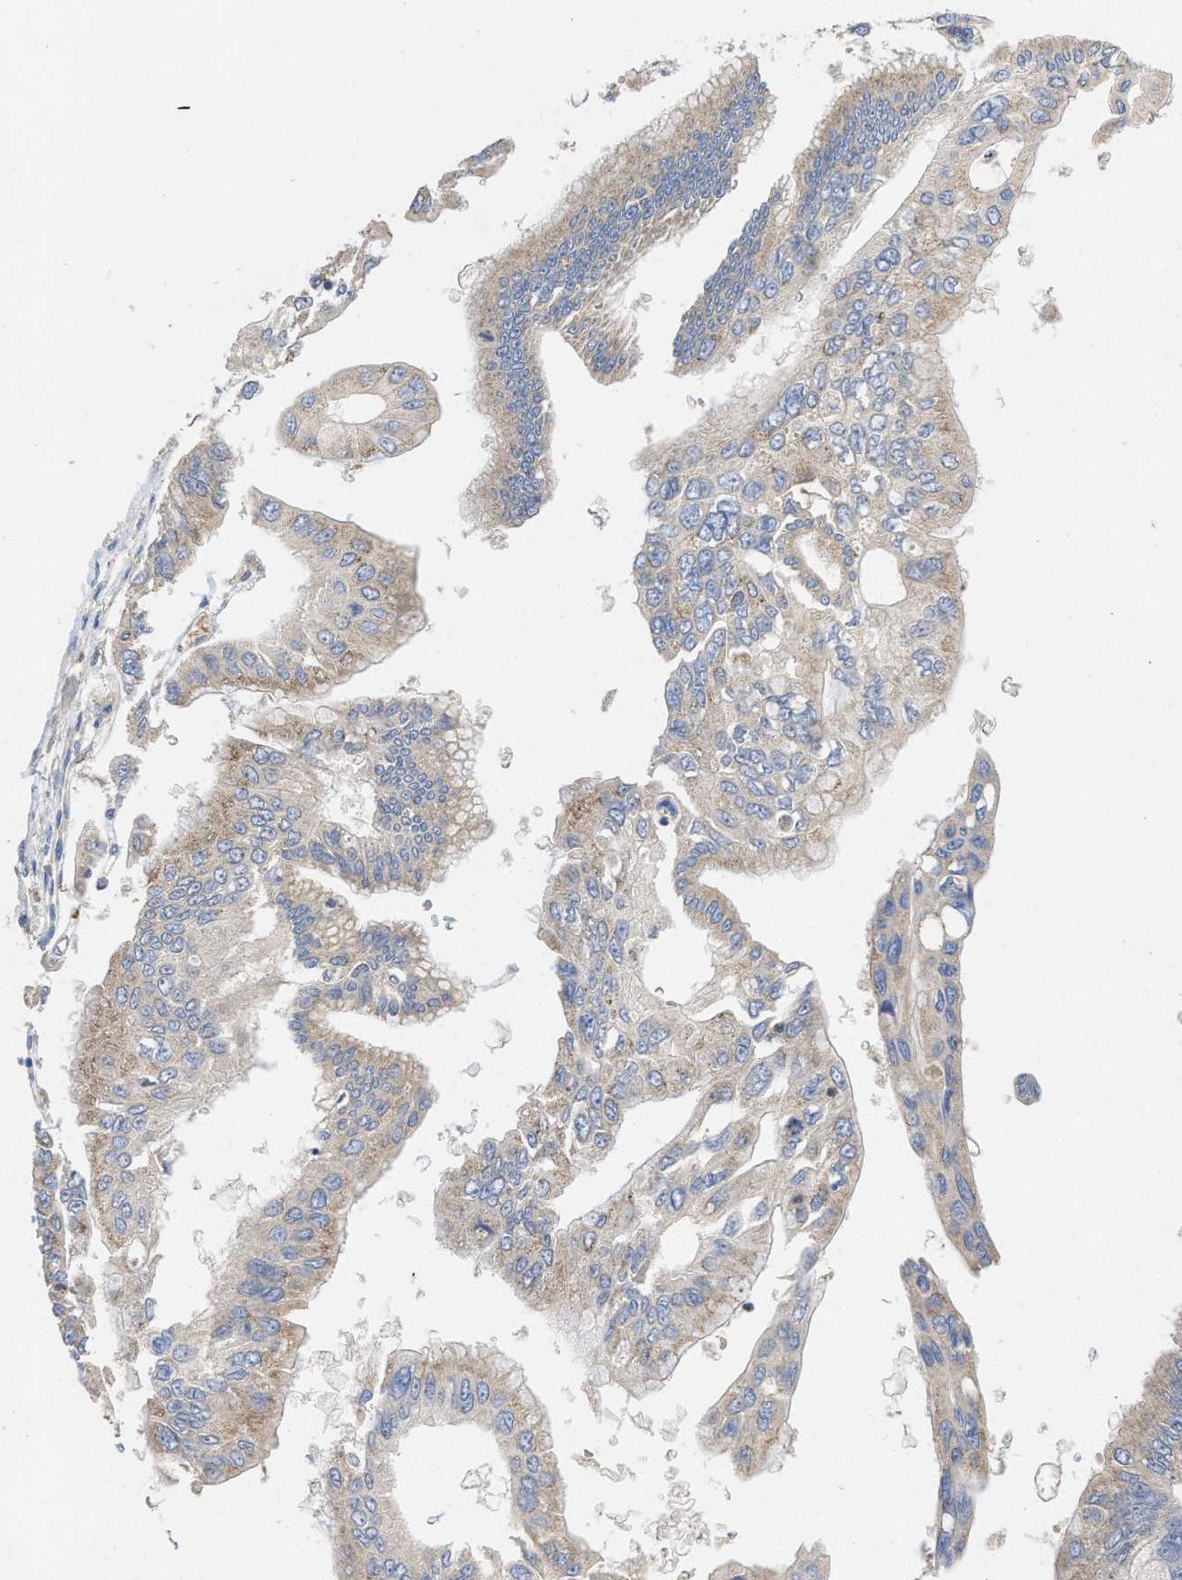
{"staining": {"intensity": "weak", "quantity": "25%-75%", "location": "cytoplasmic/membranous"}, "tissue": "pancreatic cancer", "cell_type": "Tumor cells", "image_type": "cancer", "snomed": [{"axis": "morphology", "description": "Adenocarcinoma, NOS"}, {"axis": "topography", "description": "Pancreas"}], "caption": "About 25%-75% of tumor cells in pancreatic cancer show weak cytoplasmic/membranous protein staining as visualized by brown immunohistochemical staining.", "gene": "RNF216", "patient": {"sex": "female", "age": 77}}